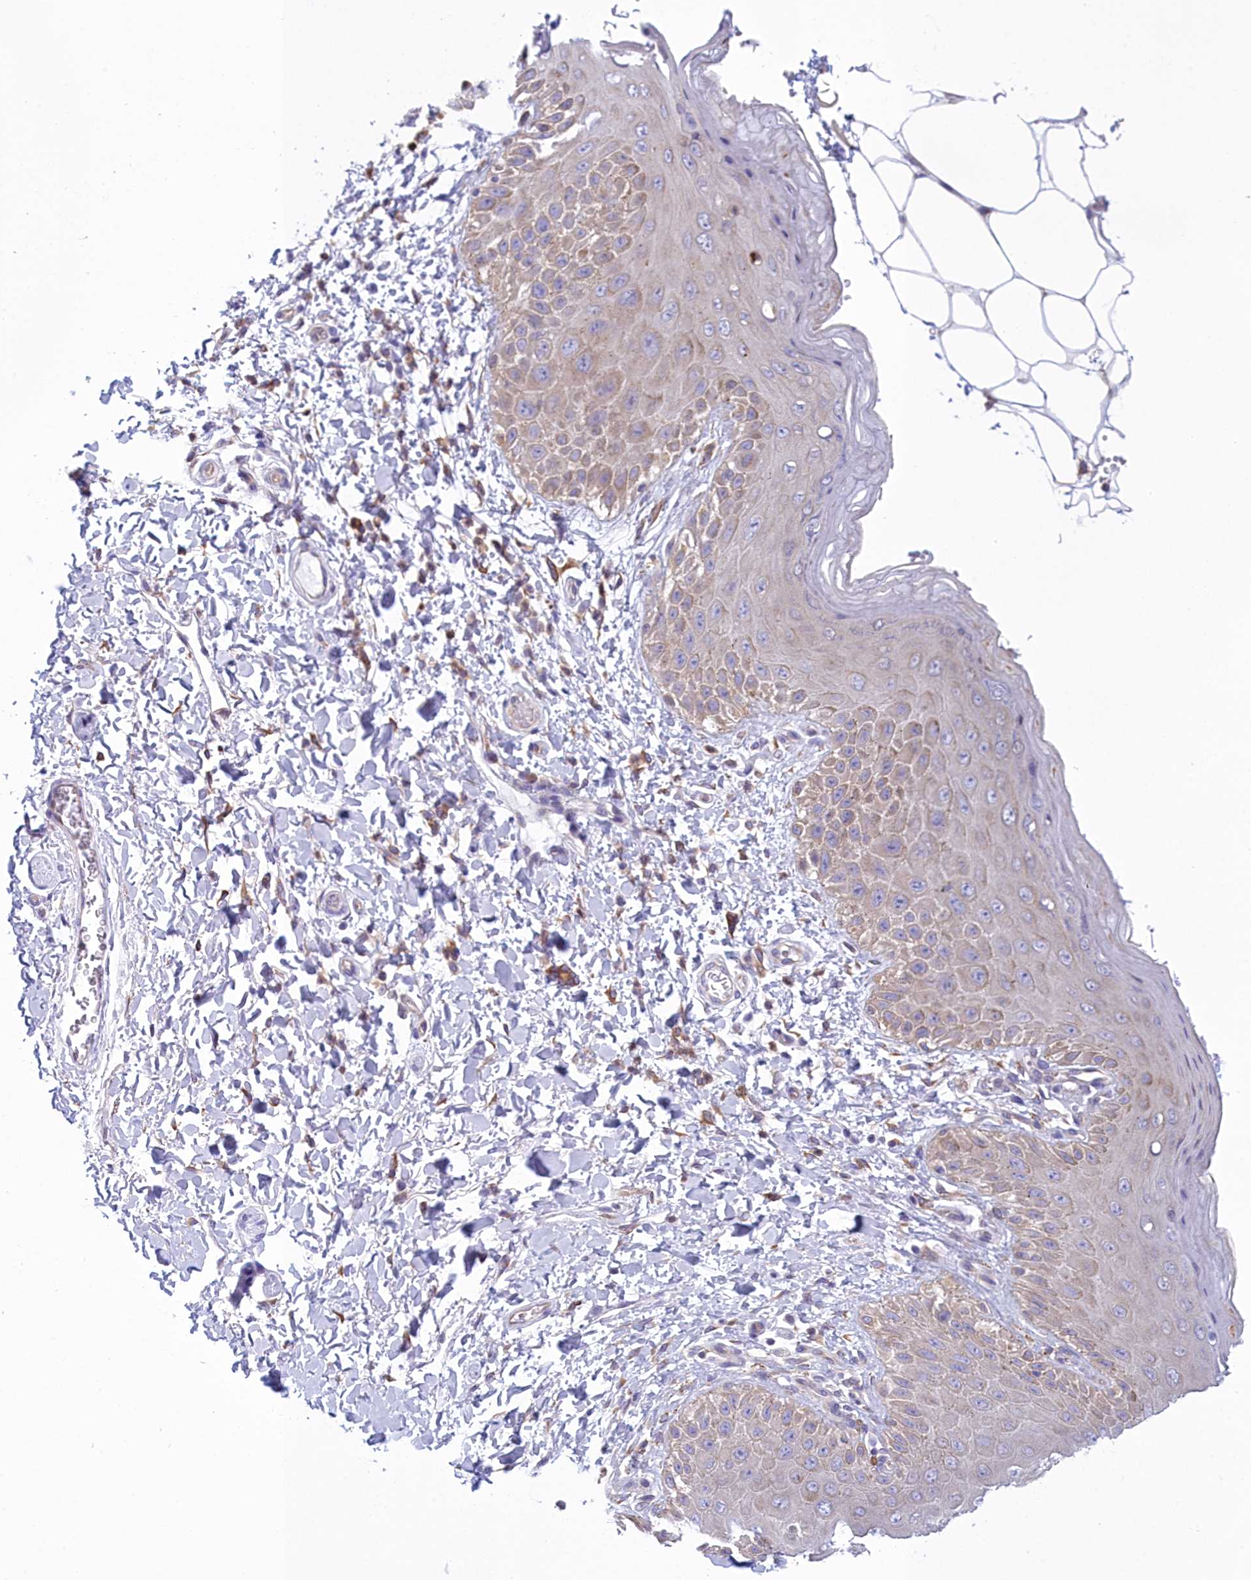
{"staining": {"intensity": "weak", "quantity": "25%-75%", "location": "cytoplasmic/membranous"}, "tissue": "skin", "cell_type": "Epidermal cells", "image_type": "normal", "snomed": [{"axis": "morphology", "description": "Normal tissue, NOS"}, {"axis": "topography", "description": "Anal"}], "caption": "Epidermal cells show low levels of weak cytoplasmic/membranous positivity in about 25%-75% of cells in unremarkable human skin.", "gene": "HM13", "patient": {"sex": "male", "age": 44}}